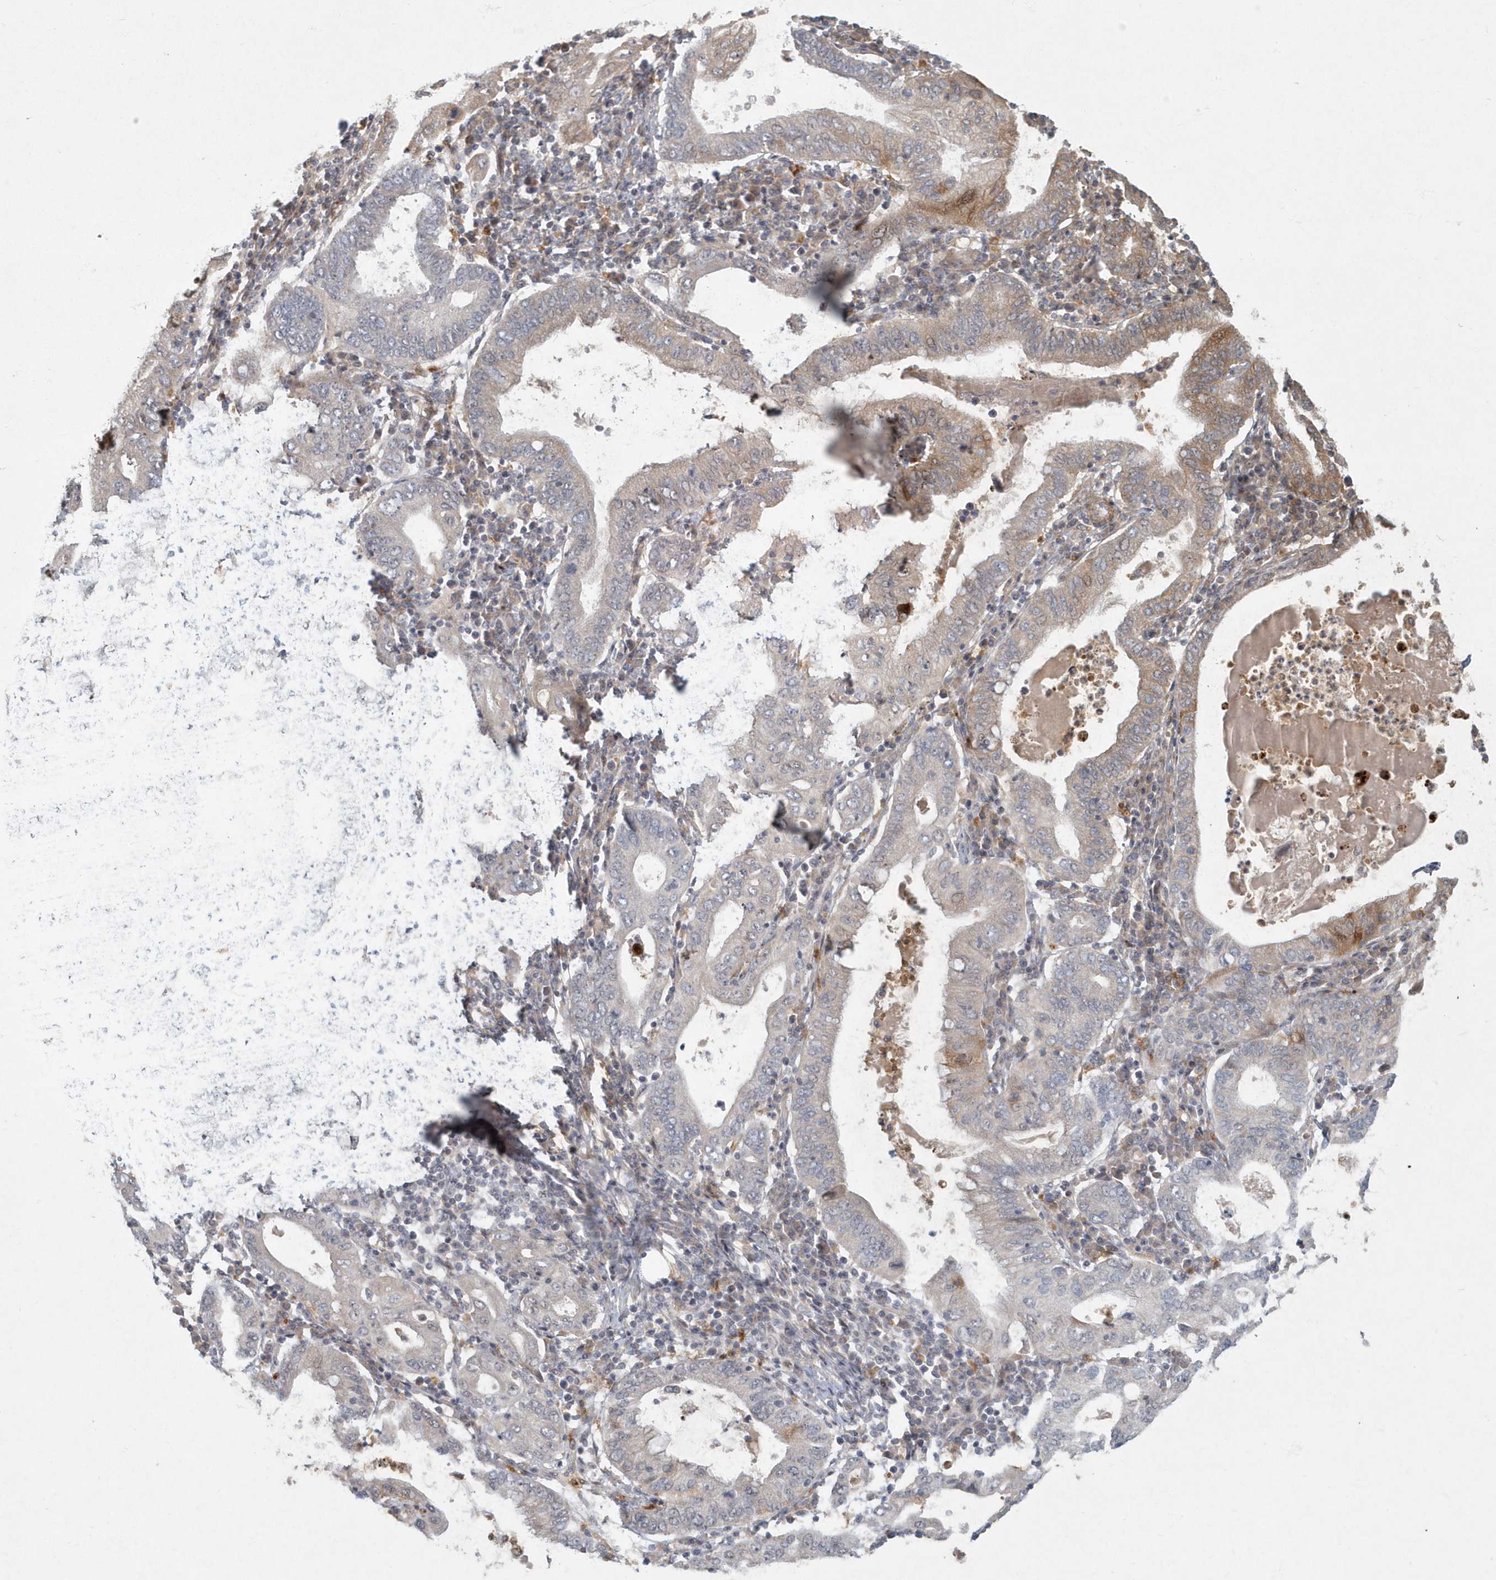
{"staining": {"intensity": "moderate", "quantity": "25%-75%", "location": "cytoplasmic/membranous"}, "tissue": "stomach cancer", "cell_type": "Tumor cells", "image_type": "cancer", "snomed": [{"axis": "morphology", "description": "Normal tissue, NOS"}, {"axis": "morphology", "description": "Adenocarcinoma, NOS"}, {"axis": "topography", "description": "Esophagus"}, {"axis": "topography", "description": "Stomach, upper"}, {"axis": "topography", "description": "Peripheral nerve tissue"}], "caption": "There is medium levels of moderate cytoplasmic/membranous staining in tumor cells of adenocarcinoma (stomach), as demonstrated by immunohistochemical staining (brown color).", "gene": "ARHGEF38", "patient": {"sex": "male", "age": 62}}